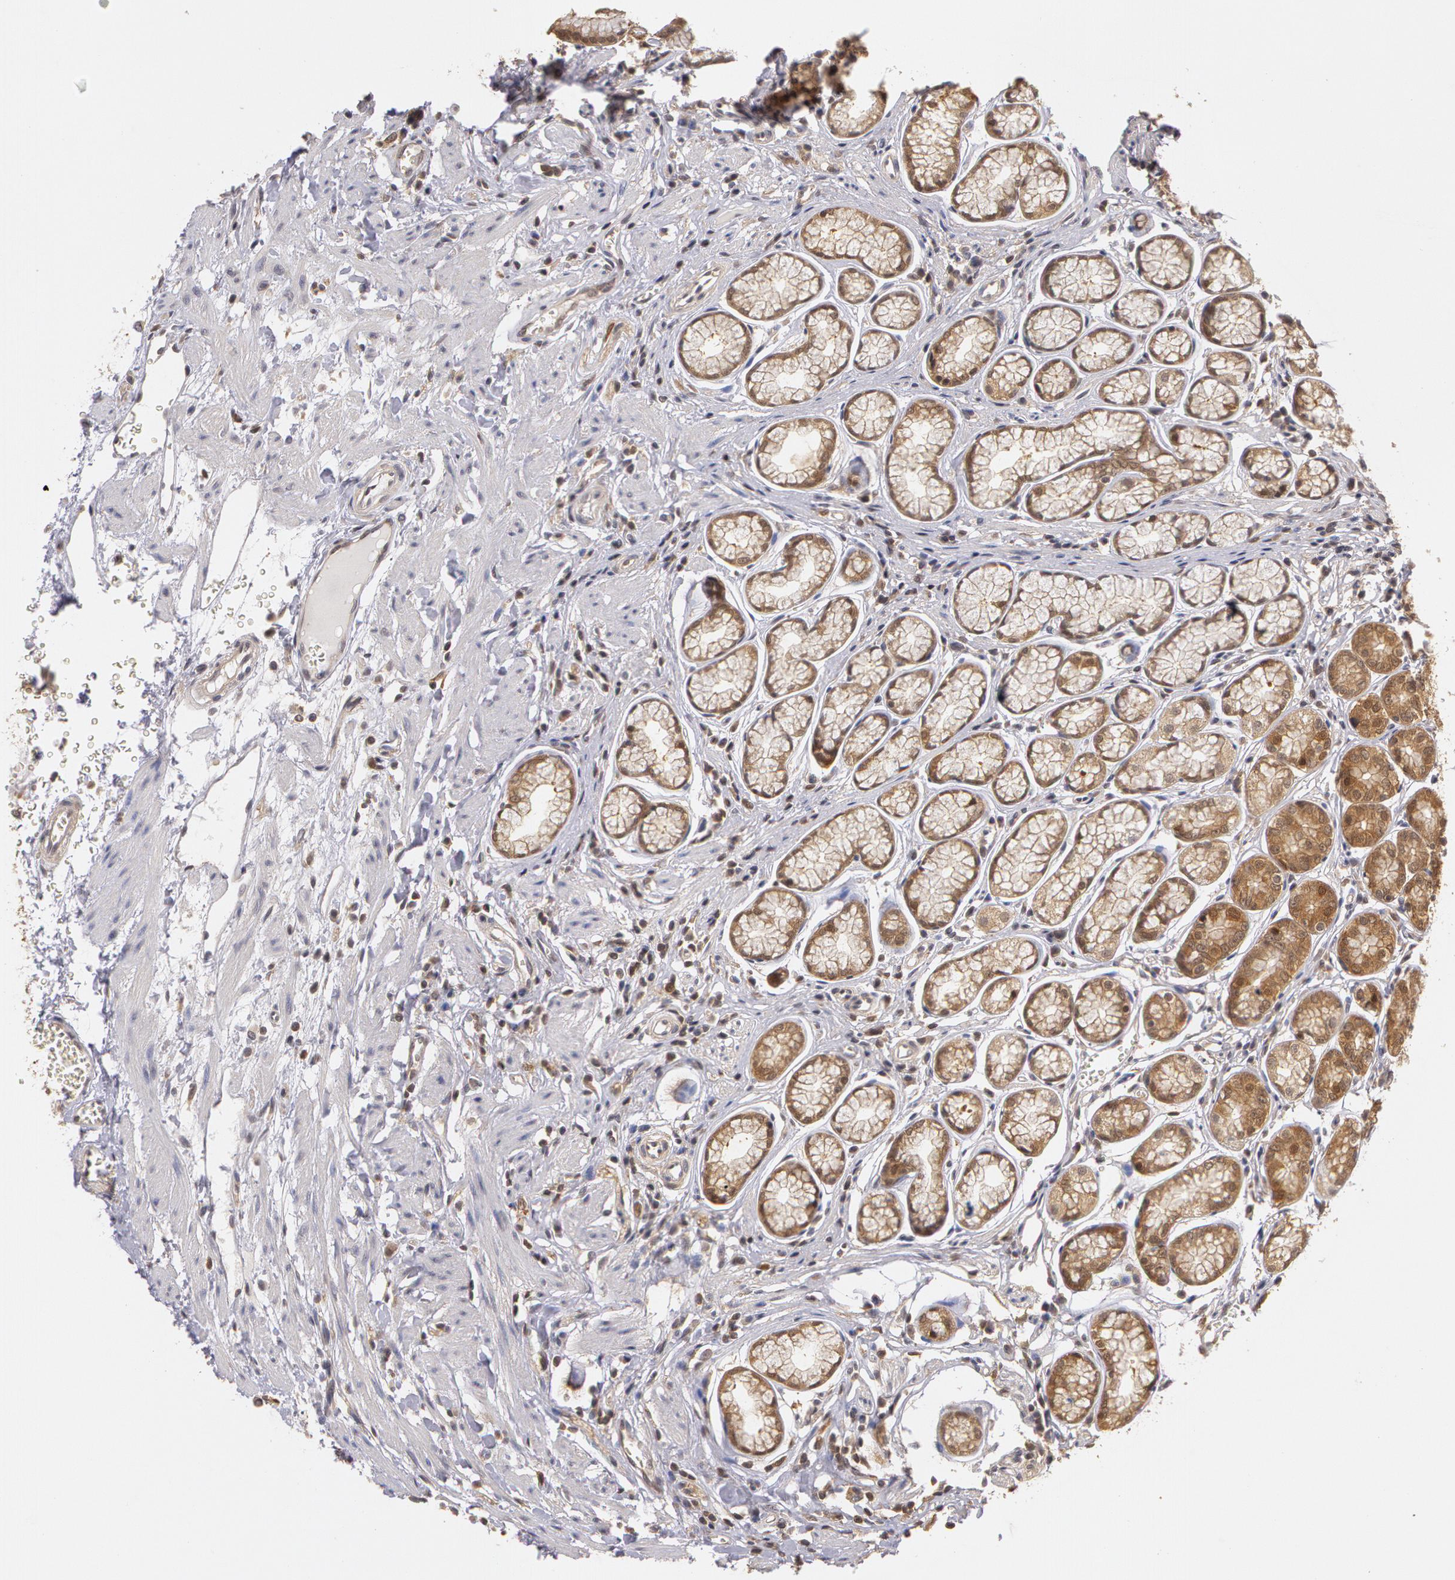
{"staining": {"intensity": "weak", "quantity": "25%-75%", "location": "cytoplasmic/membranous"}, "tissue": "stomach", "cell_type": "Glandular cells", "image_type": "normal", "snomed": [{"axis": "morphology", "description": "Normal tissue, NOS"}, {"axis": "topography", "description": "Stomach"}], "caption": "The image exhibits immunohistochemical staining of unremarkable stomach. There is weak cytoplasmic/membranous positivity is seen in about 25%-75% of glandular cells.", "gene": "AHSA1", "patient": {"sex": "male", "age": 42}}